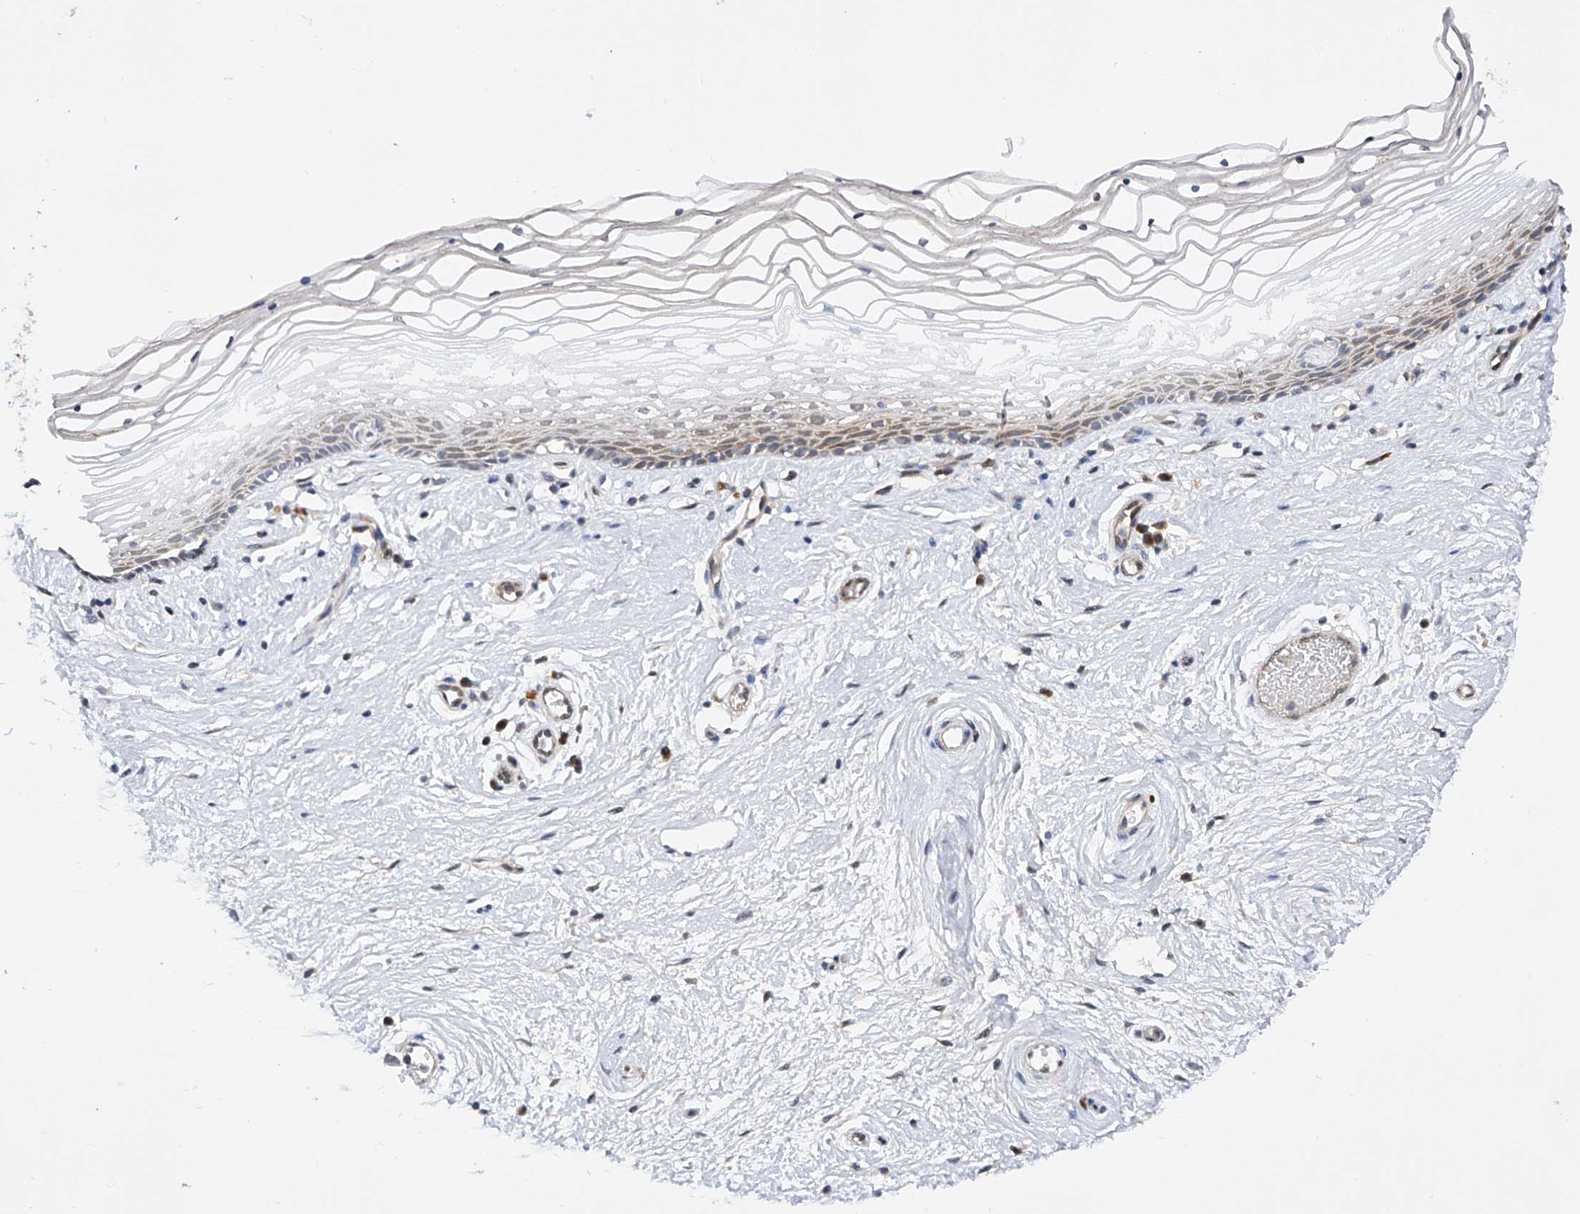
{"staining": {"intensity": "moderate", "quantity": ">75%", "location": "cytoplasmic/membranous"}, "tissue": "vagina", "cell_type": "Squamous epithelial cells", "image_type": "normal", "snomed": [{"axis": "morphology", "description": "Normal tissue, NOS"}, {"axis": "topography", "description": "Vagina"}], "caption": "The photomicrograph exhibits staining of unremarkable vagina, revealing moderate cytoplasmic/membranous protein expression (brown color) within squamous epithelial cells. The staining was performed using DAB (3,3'-diaminobenzidine) to visualize the protein expression in brown, while the nuclei were stained in blue with hematoxylin (Magnification: 20x).", "gene": "USP45", "patient": {"sex": "female", "age": 46}}